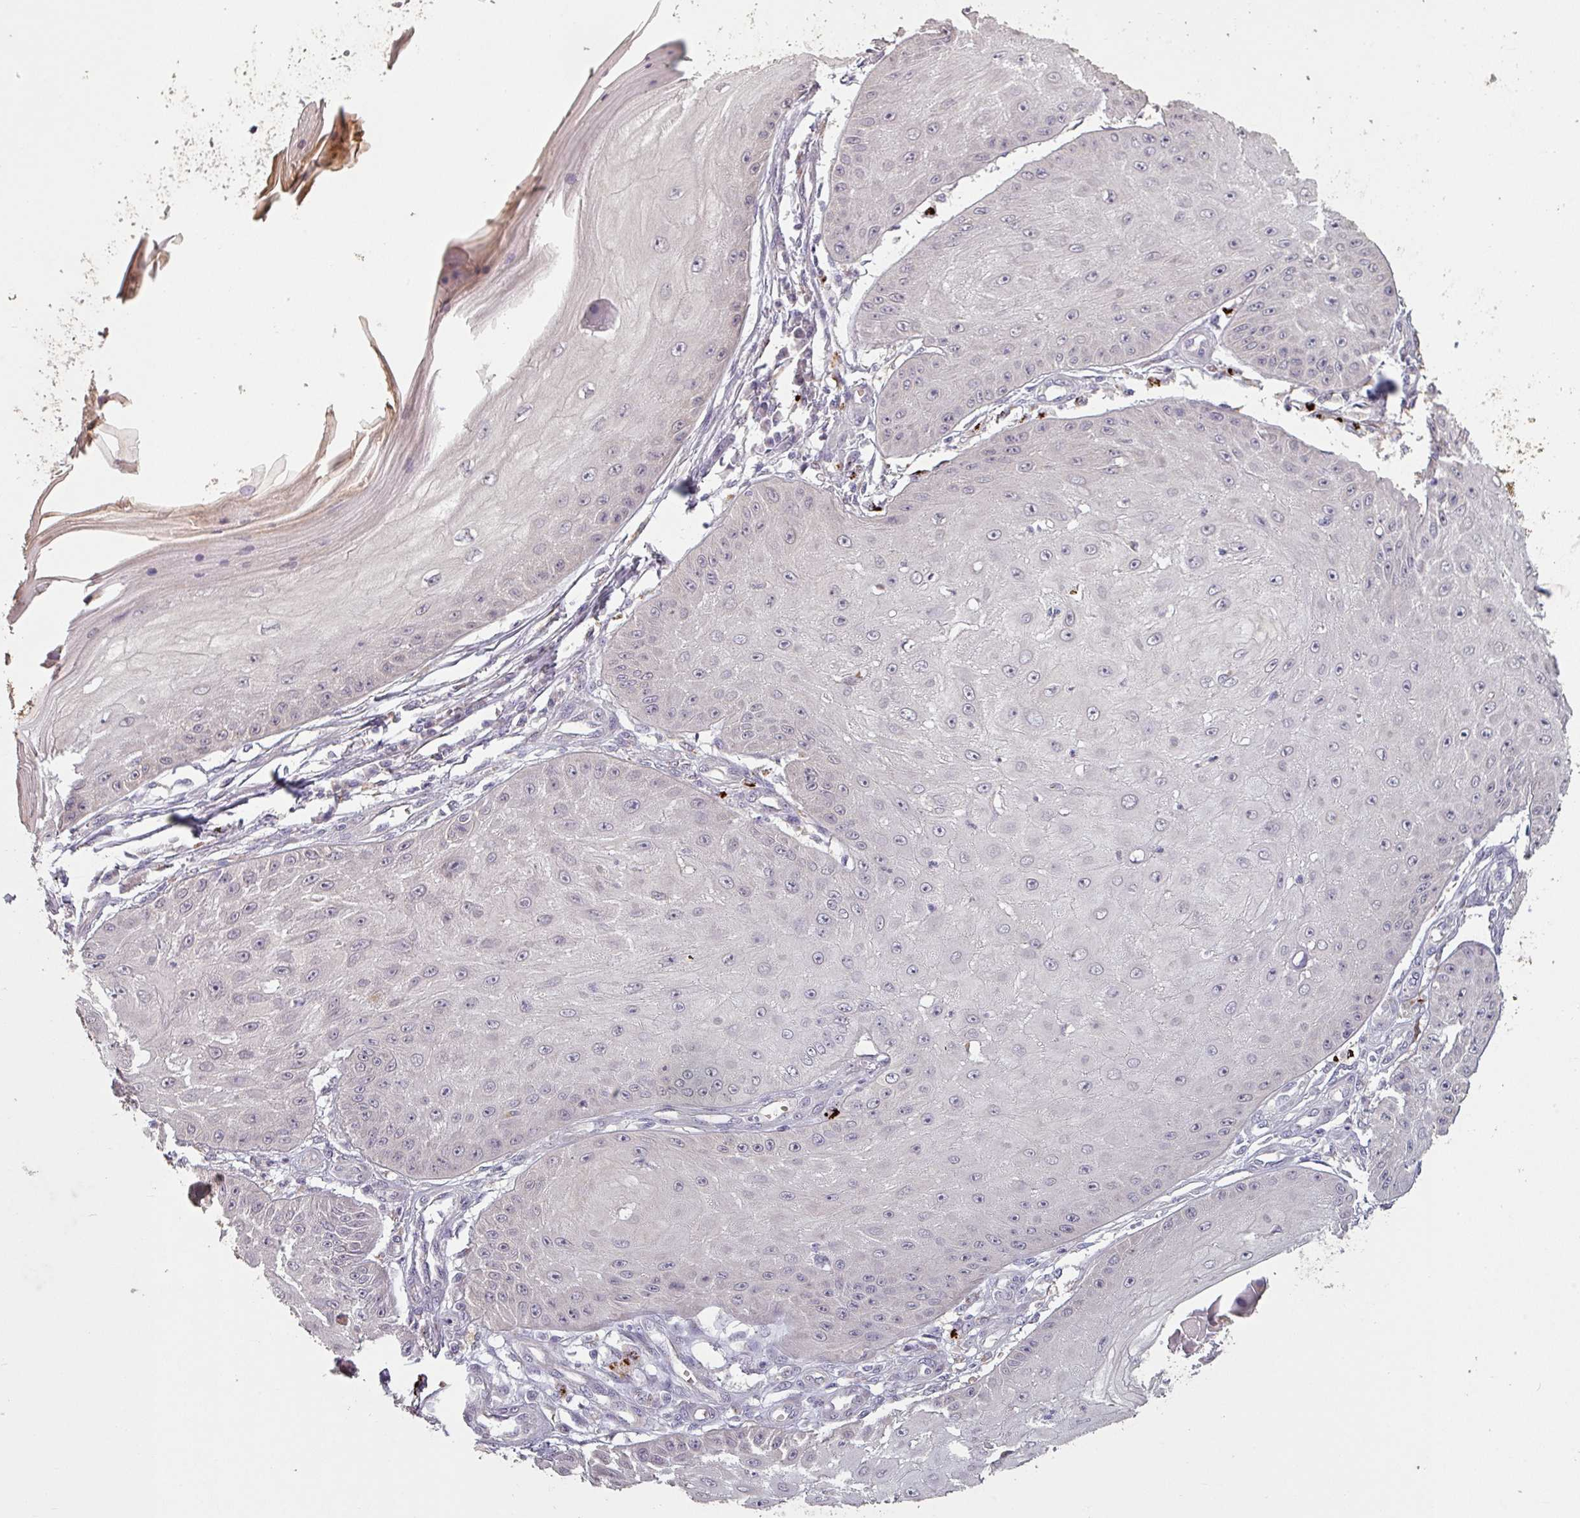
{"staining": {"intensity": "negative", "quantity": "none", "location": "none"}, "tissue": "skin cancer", "cell_type": "Tumor cells", "image_type": "cancer", "snomed": [{"axis": "morphology", "description": "Squamous cell carcinoma, NOS"}, {"axis": "topography", "description": "Skin"}], "caption": "The IHC image has no significant expression in tumor cells of skin cancer (squamous cell carcinoma) tissue.", "gene": "LYPLA1", "patient": {"sex": "male", "age": 70}}